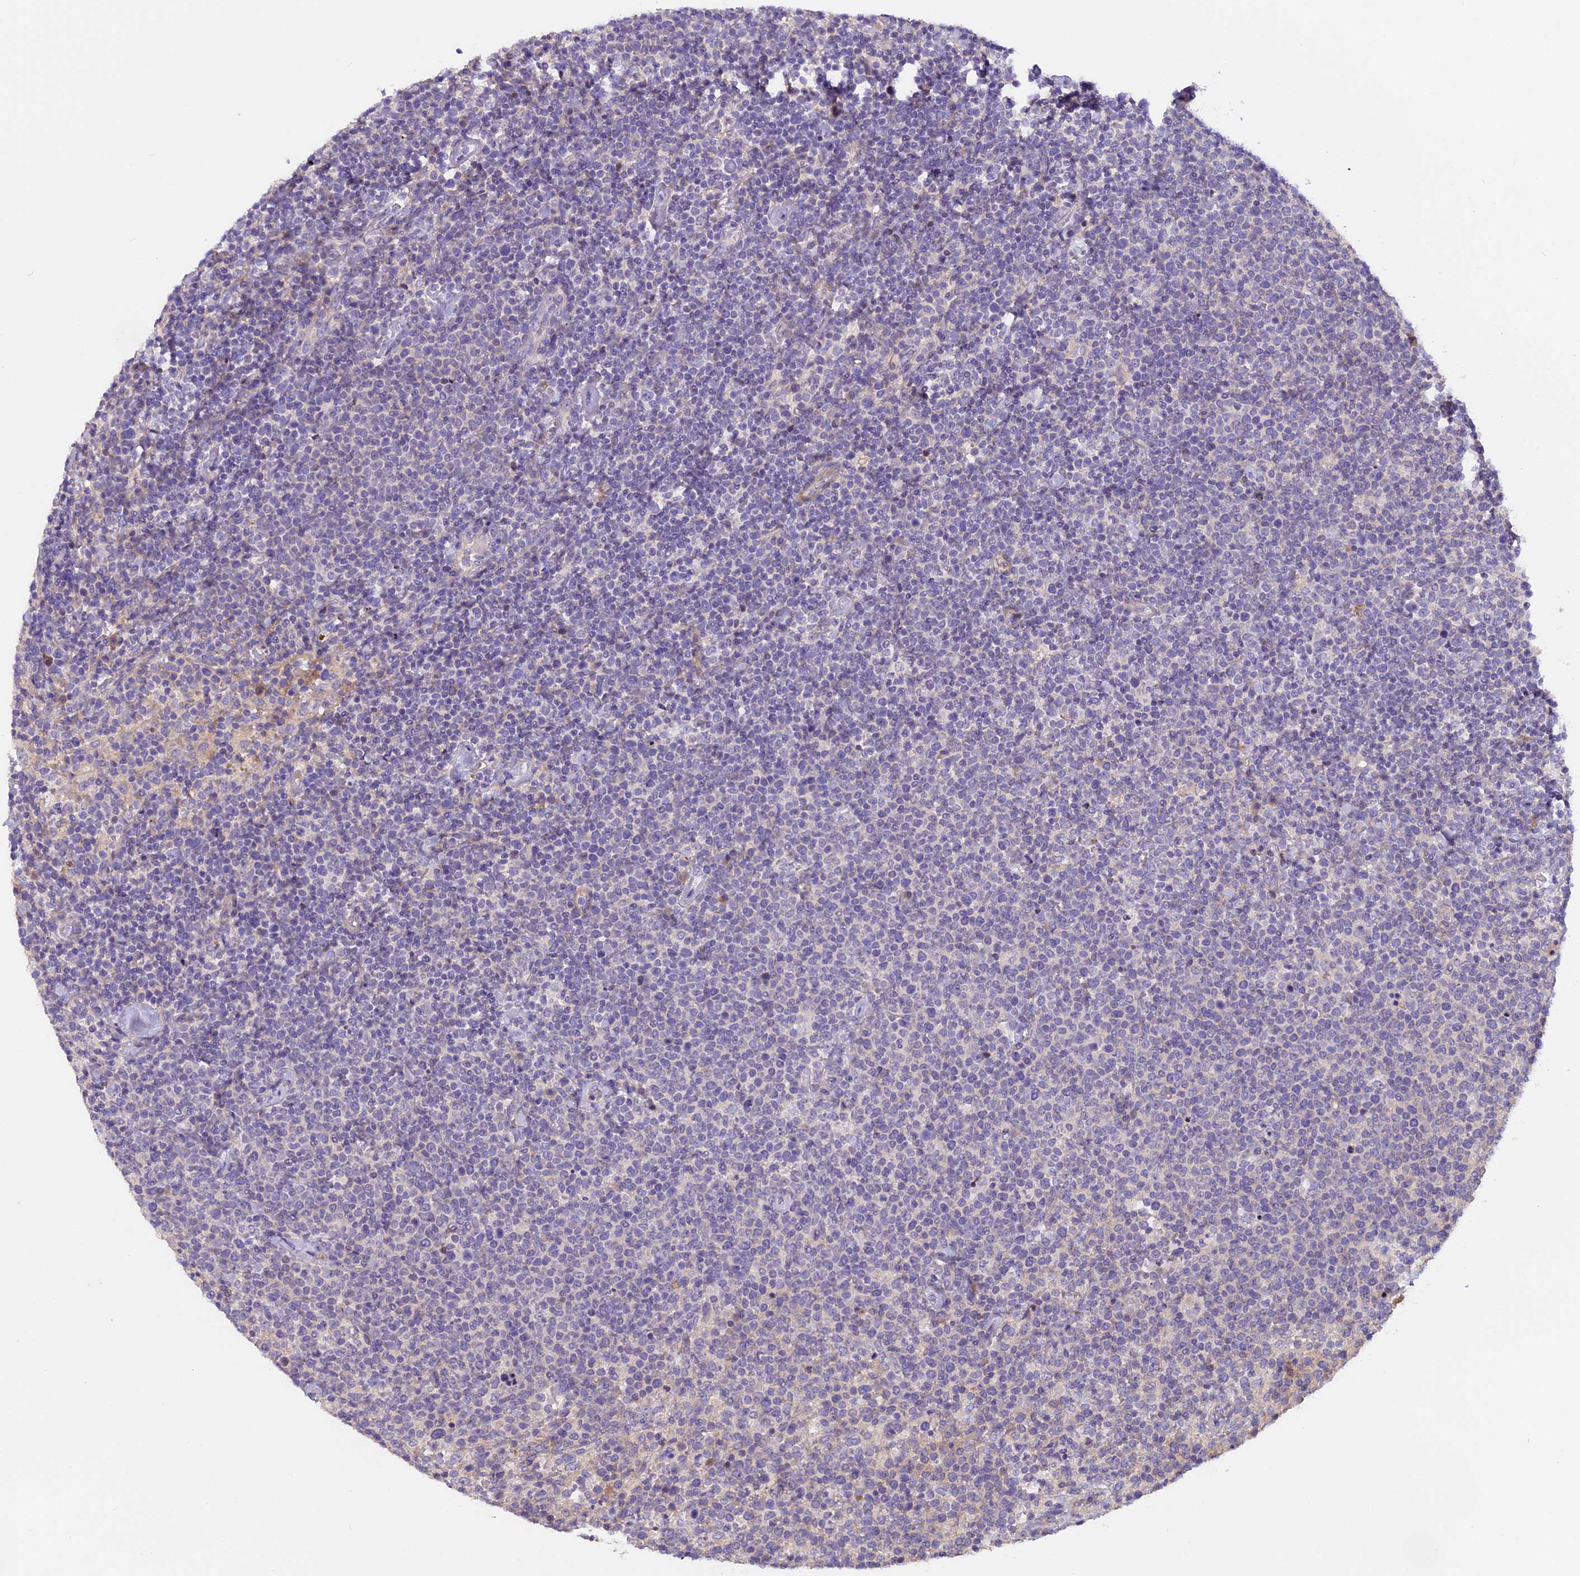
{"staining": {"intensity": "negative", "quantity": "none", "location": "none"}, "tissue": "lymphoma", "cell_type": "Tumor cells", "image_type": "cancer", "snomed": [{"axis": "morphology", "description": "Malignant lymphoma, non-Hodgkin's type, High grade"}, {"axis": "topography", "description": "Lymph node"}], "caption": "IHC image of neoplastic tissue: human lymphoma stained with DAB (3,3'-diaminobenzidine) displays no significant protein staining in tumor cells.", "gene": "FAM98C", "patient": {"sex": "male", "age": 61}}